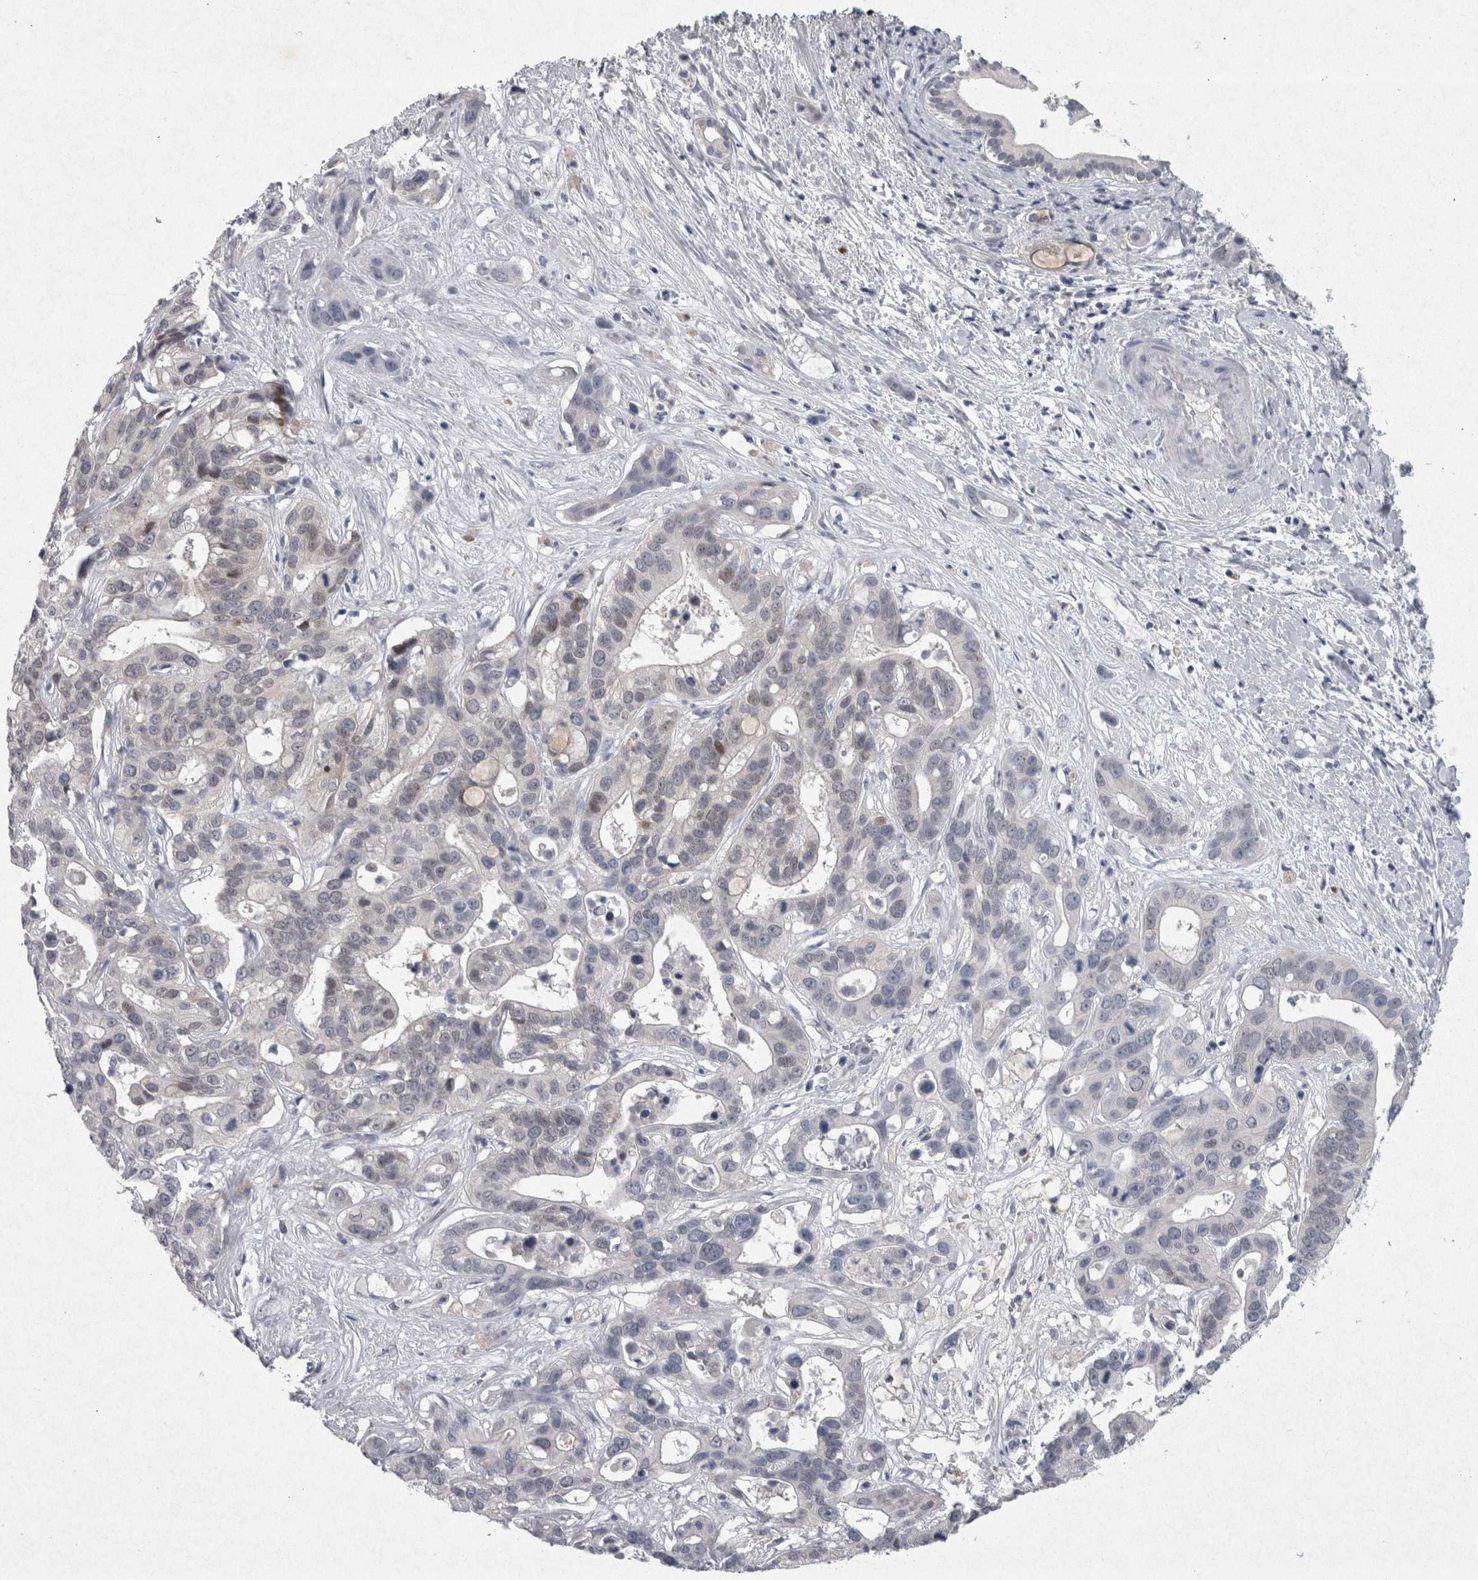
{"staining": {"intensity": "negative", "quantity": "none", "location": "none"}, "tissue": "liver cancer", "cell_type": "Tumor cells", "image_type": "cancer", "snomed": [{"axis": "morphology", "description": "Cholangiocarcinoma"}, {"axis": "topography", "description": "Liver"}], "caption": "IHC photomicrograph of human liver cholangiocarcinoma stained for a protein (brown), which reveals no staining in tumor cells.", "gene": "PDX1", "patient": {"sex": "female", "age": 65}}